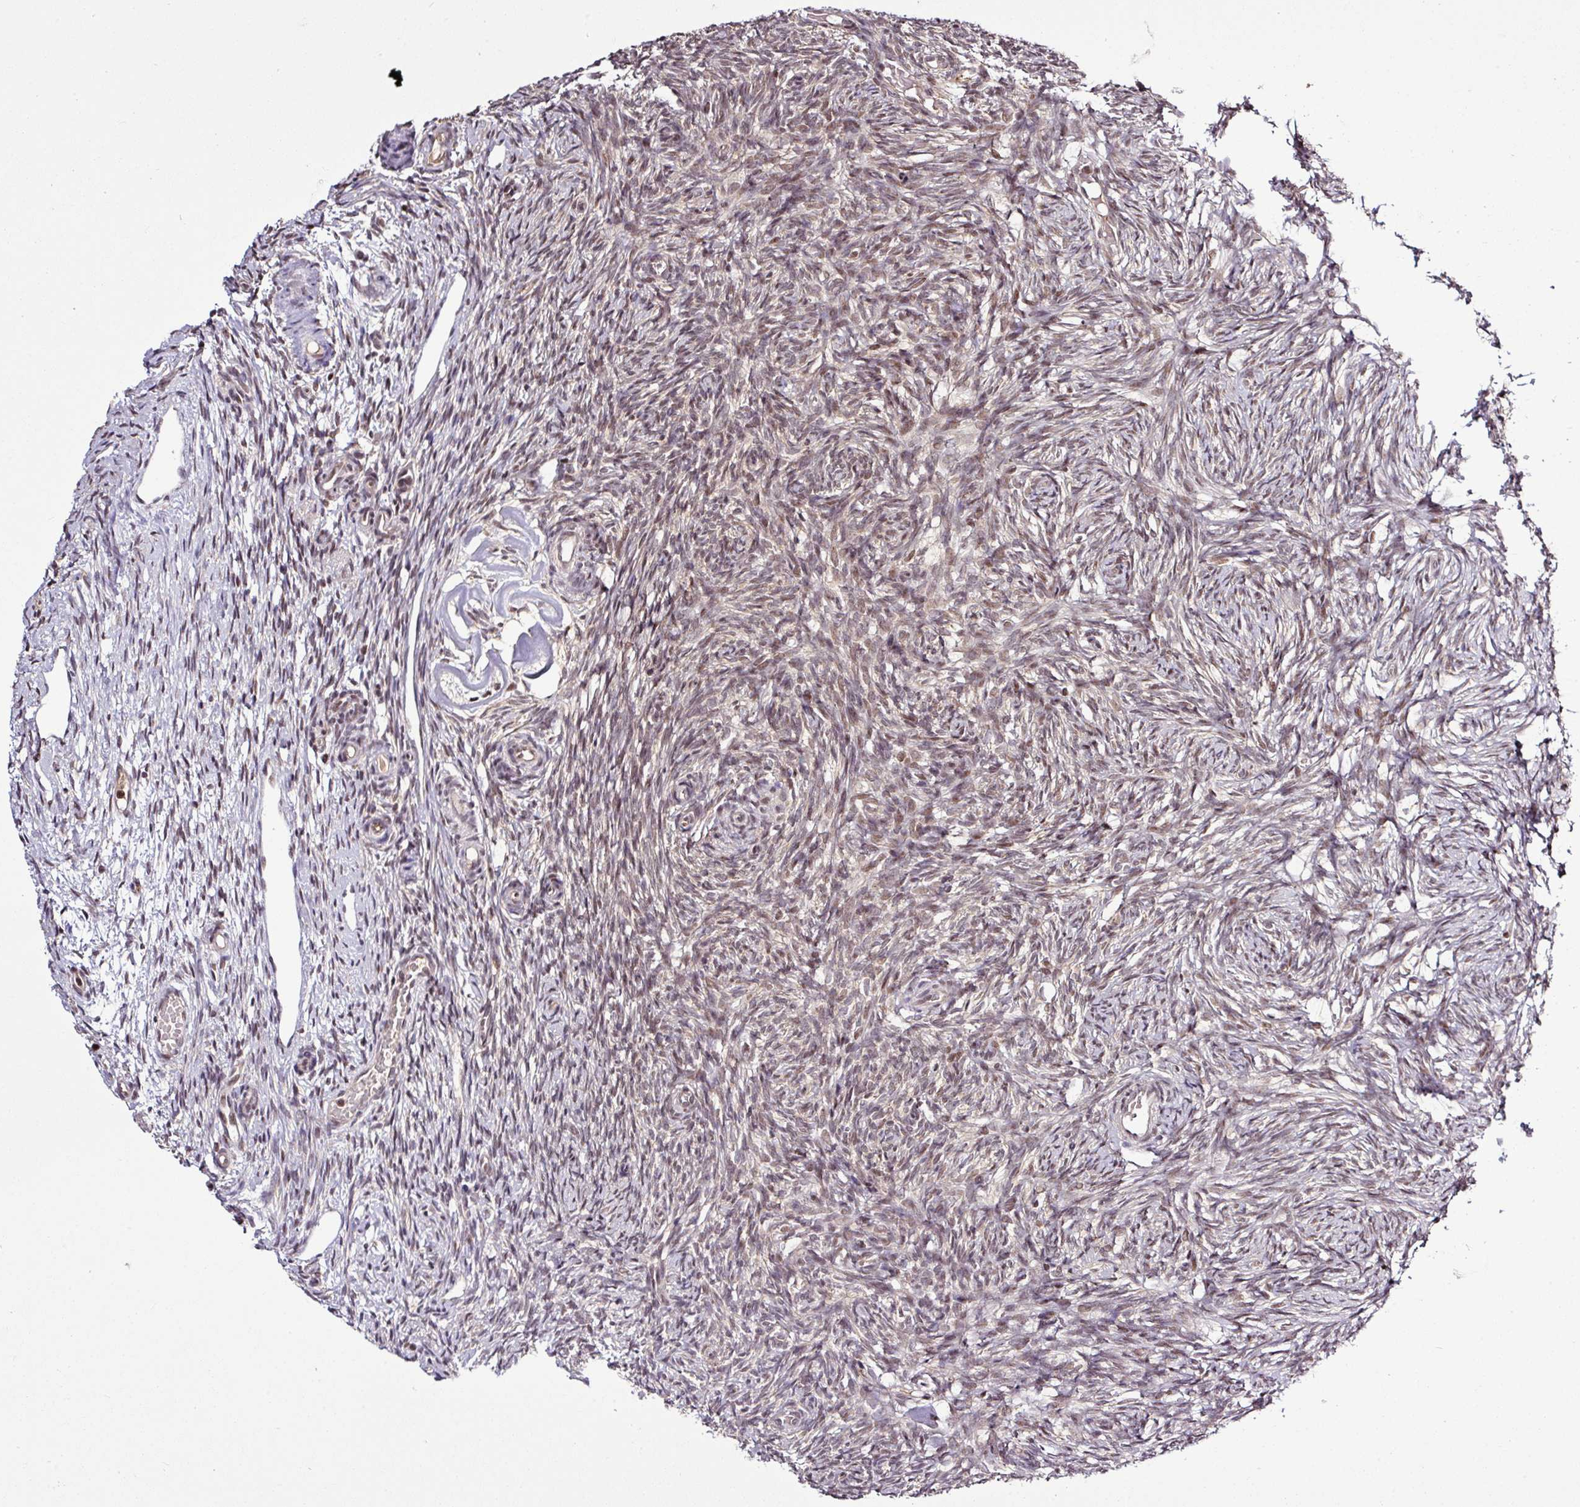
{"staining": {"intensity": "moderate", "quantity": ">75%", "location": "cytoplasmic/membranous,nuclear"}, "tissue": "ovary", "cell_type": "Follicle cells", "image_type": "normal", "snomed": [{"axis": "morphology", "description": "Normal tissue, NOS"}, {"axis": "topography", "description": "Ovary"}], "caption": "Protein staining by immunohistochemistry exhibits moderate cytoplasmic/membranous,nuclear positivity in approximately >75% of follicle cells in normal ovary.", "gene": "ITPKC", "patient": {"sex": "female", "age": 51}}